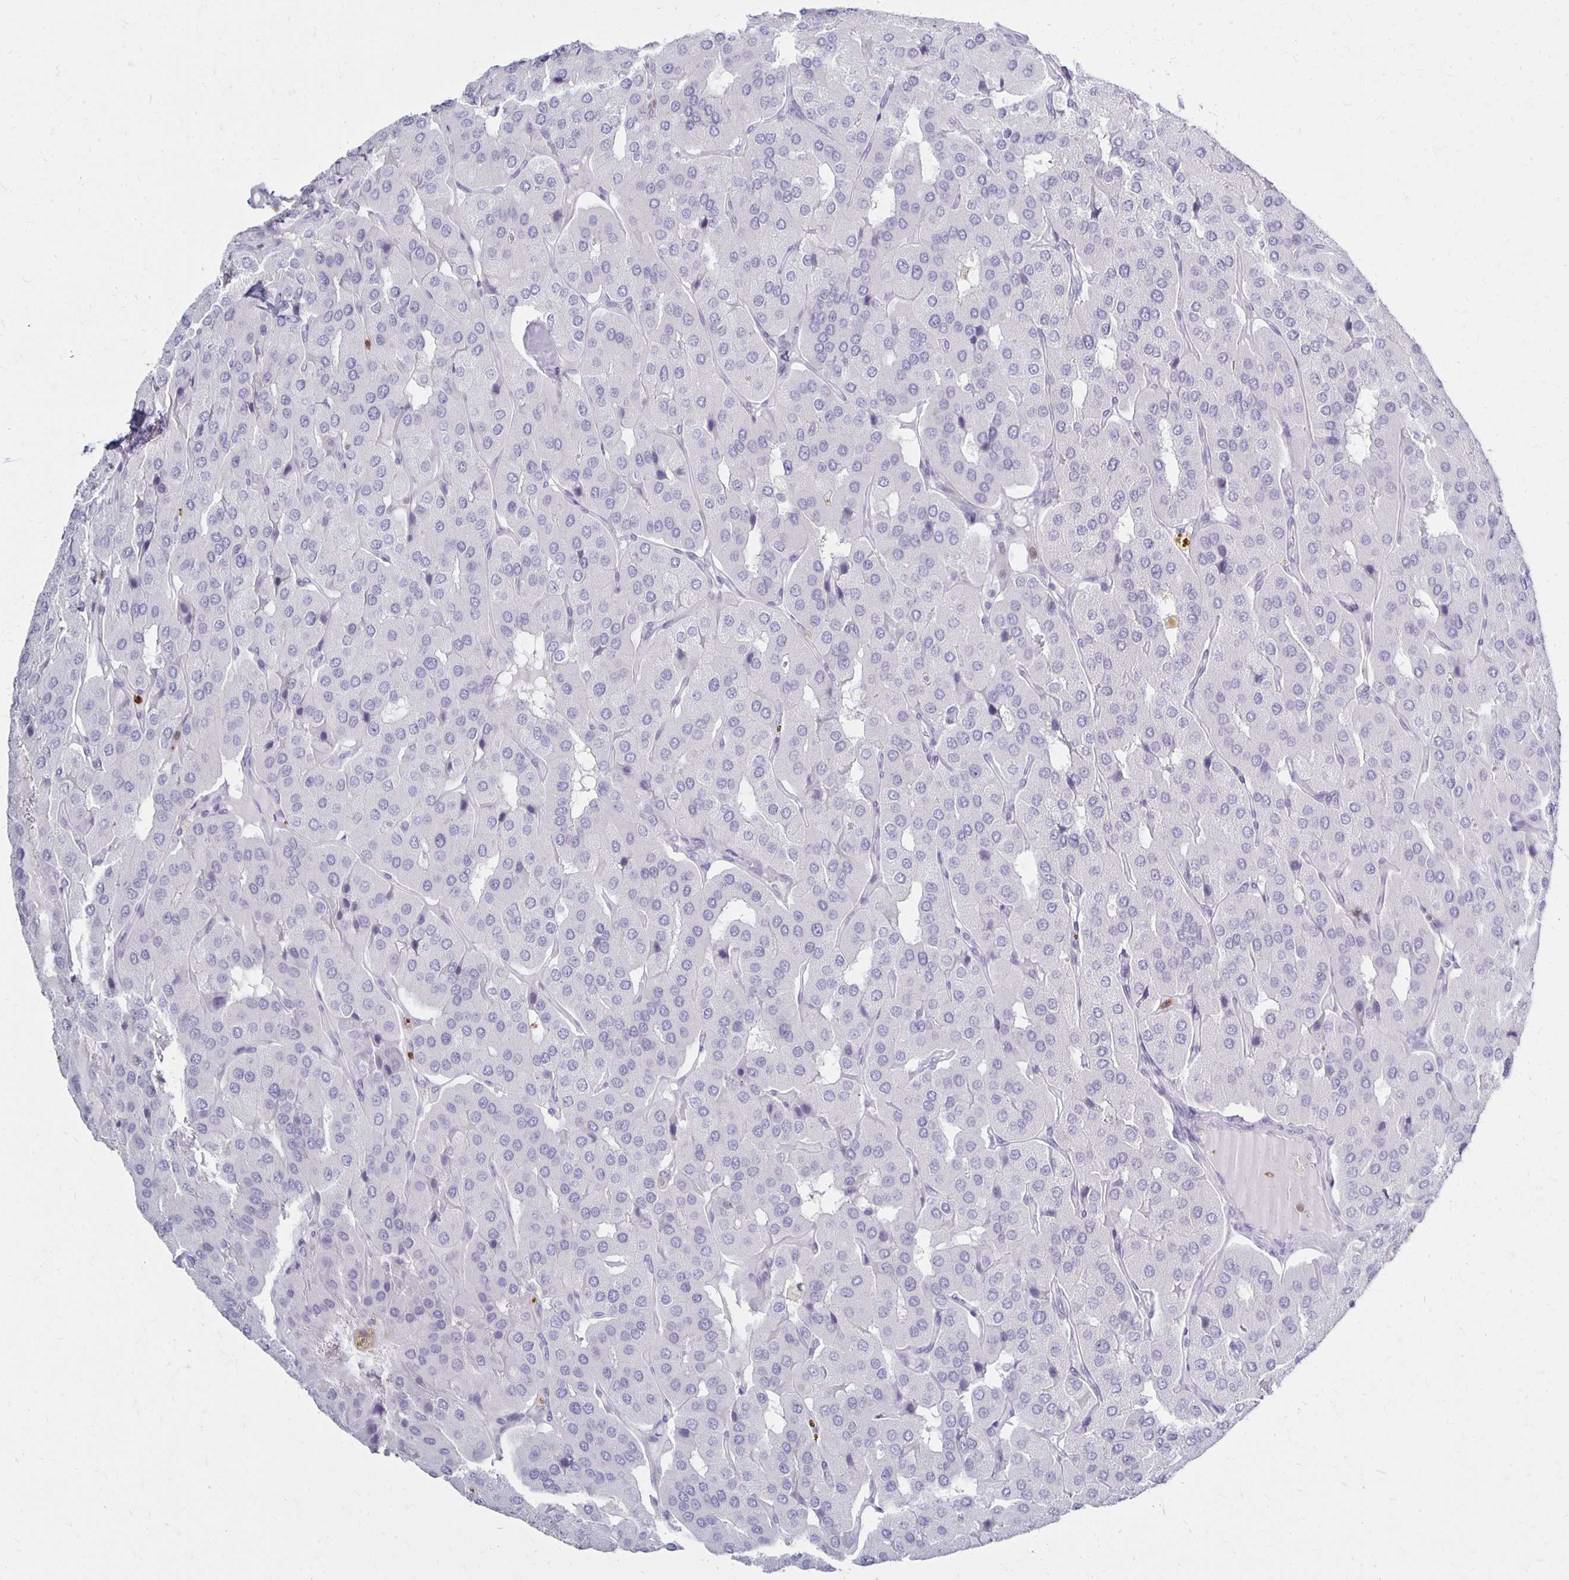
{"staining": {"intensity": "negative", "quantity": "none", "location": "none"}, "tissue": "parathyroid gland", "cell_type": "Glandular cells", "image_type": "normal", "snomed": [{"axis": "morphology", "description": "Normal tissue, NOS"}, {"axis": "morphology", "description": "Adenoma, NOS"}, {"axis": "topography", "description": "Parathyroid gland"}], "caption": "The immunohistochemistry histopathology image has no significant staining in glandular cells of parathyroid gland. (Brightfield microscopy of DAB (3,3'-diaminobenzidine) IHC at high magnification).", "gene": "CCL21", "patient": {"sex": "female", "age": 86}}